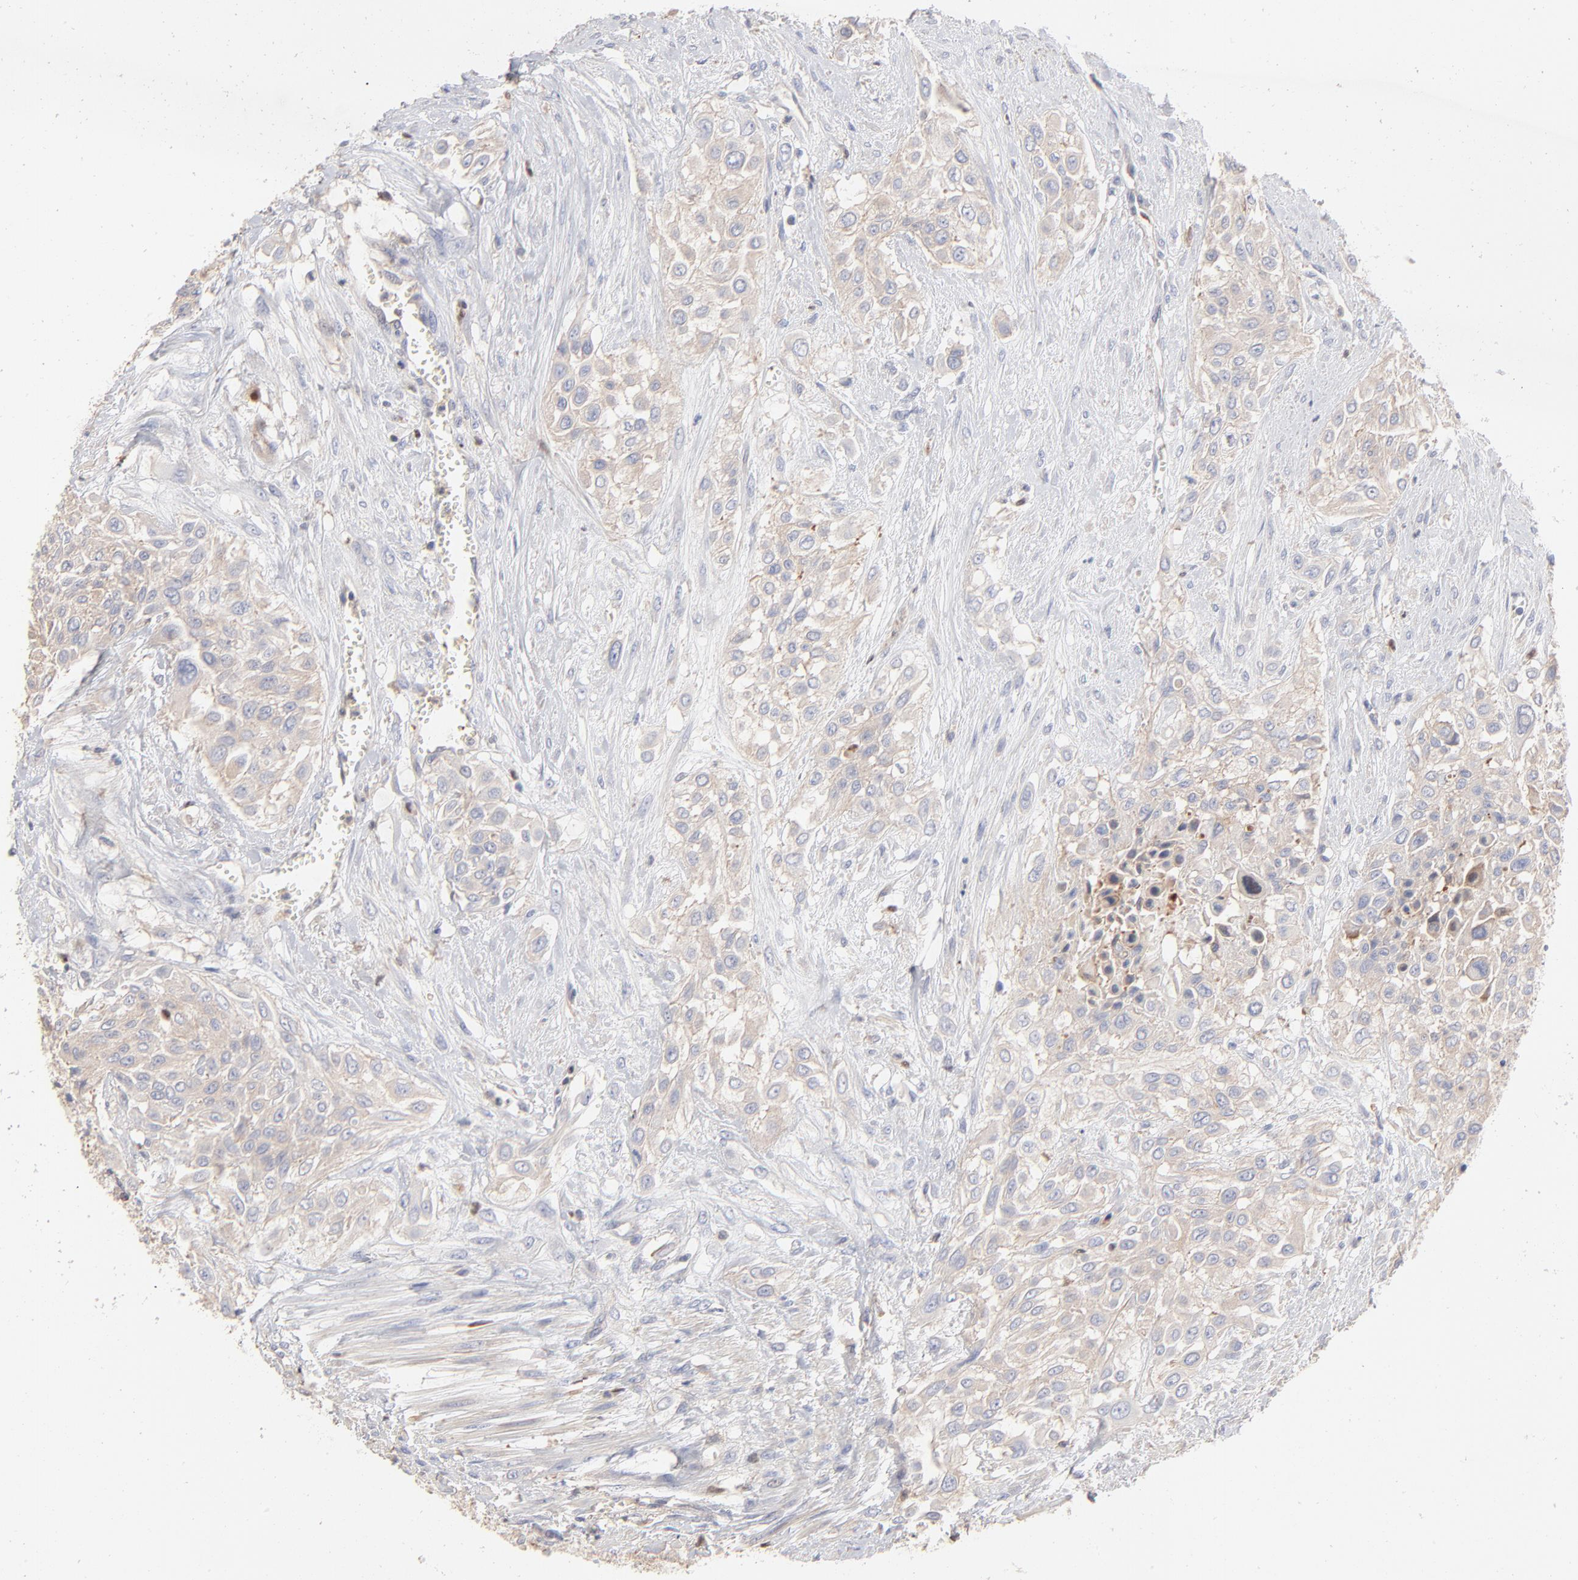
{"staining": {"intensity": "negative", "quantity": "none", "location": "none"}, "tissue": "urothelial cancer", "cell_type": "Tumor cells", "image_type": "cancer", "snomed": [{"axis": "morphology", "description": "Urothelial carcinoma, High grade"}, {"axis": "topography", "description": "Urinary bladder"}], "caption": "Human urothelial carcinoma (high-grade) stained for a protein using immunohistochemistry (IHC) demonstrates no expression in tumor cells.", "gene": "ARHGEF6", "patient": {"sex": "male", "age": 57}}